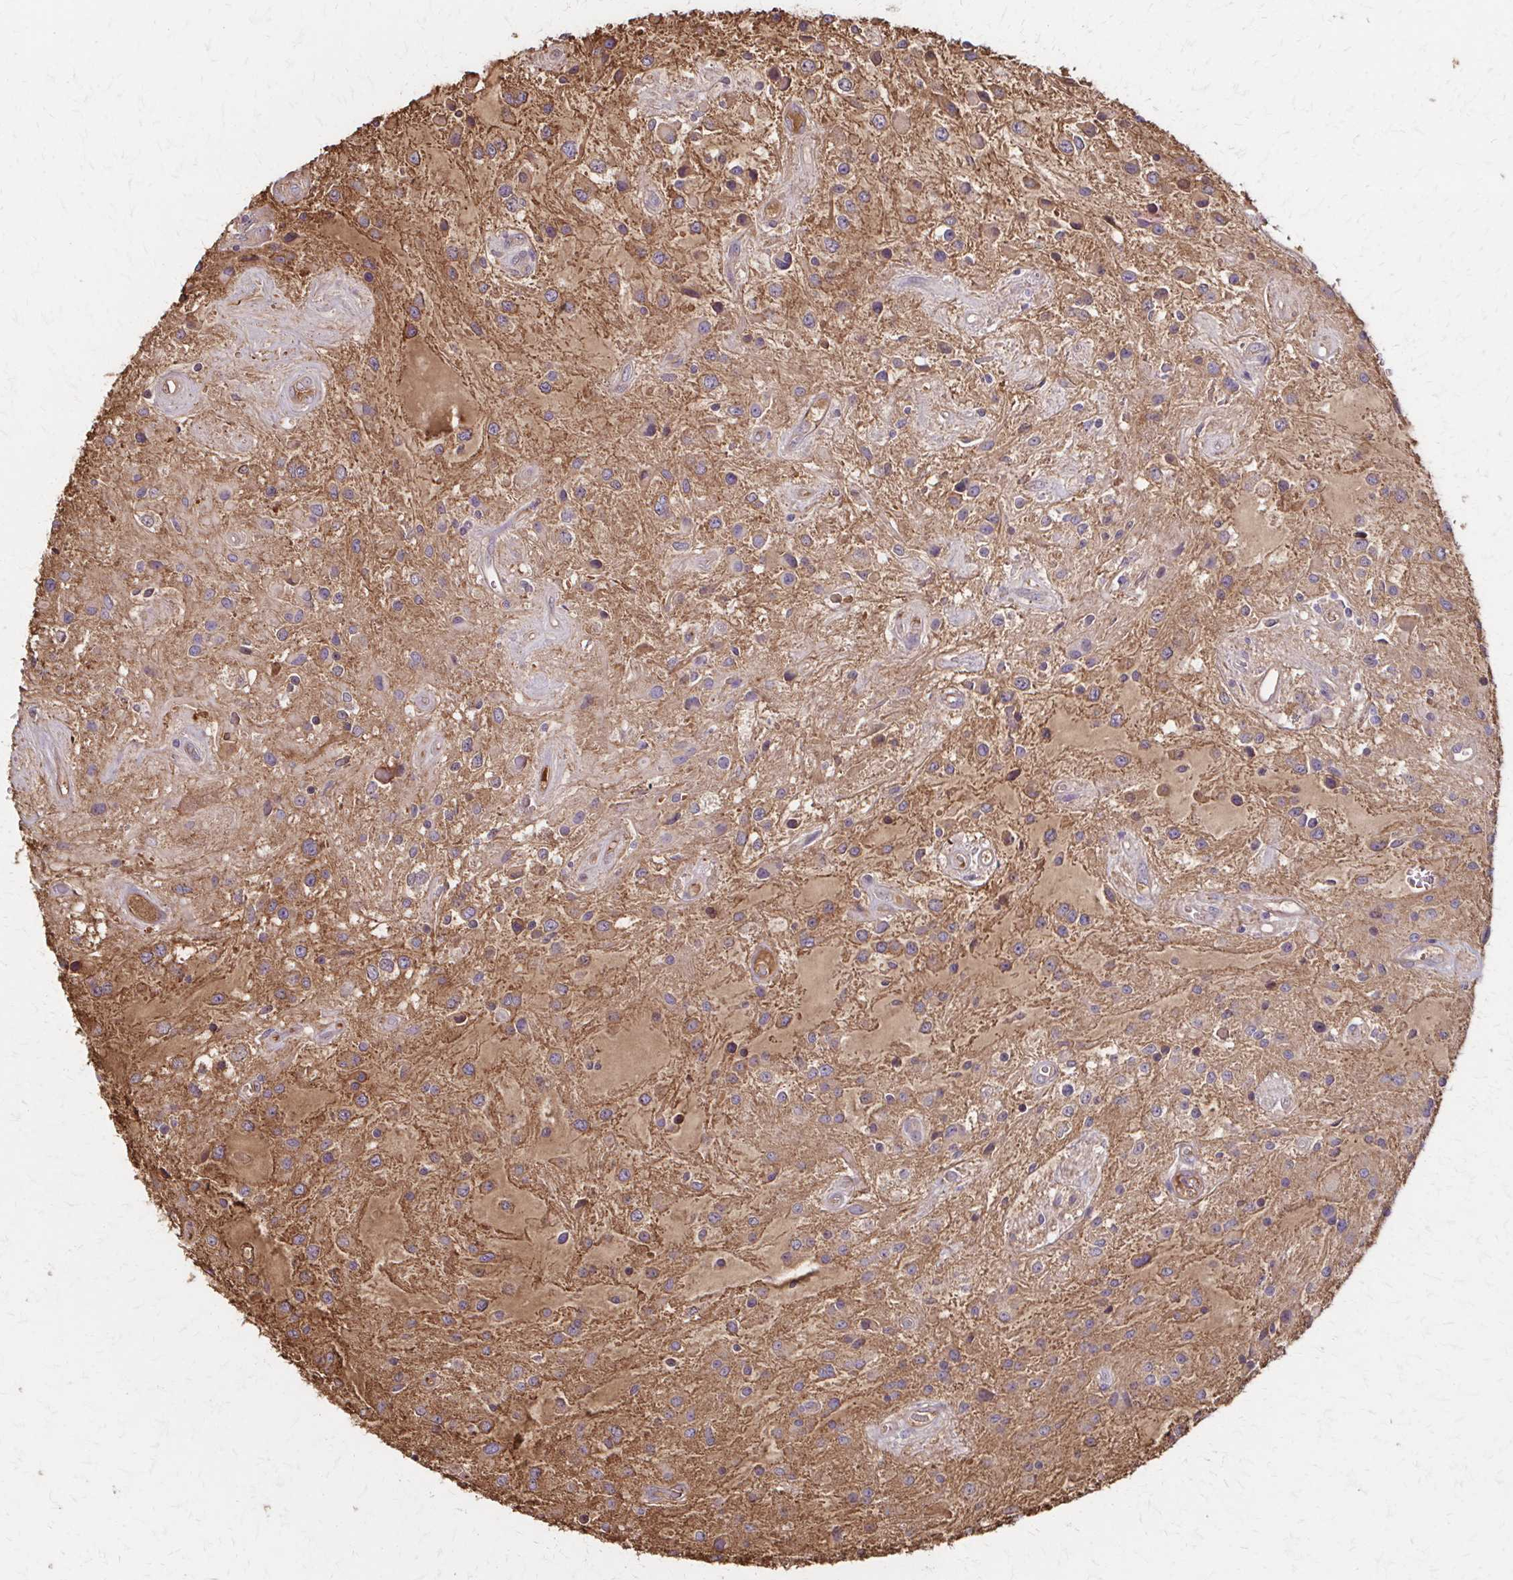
{"staining": {"intensity": "moderate", "quantity": ">75%", "location": "cytoplasmic/membranous"}, "tissue": "glioma", "cell_type": "Tumor cells", "image_type": "cancer", "snomed": [{"axis": "morphology", "description": "Glioma, malignant, Low grade"}, {"axis": "topography", "description": "Cerebellum"}], "caption": "IHC image of glioma stained for a protein (brown), which displays medium levels of moderate cytoplasmic/membranous staining in approximately >75% of tumor cells.", "gene": "IL18BP", "patient": {"sex": "female", "age": 14}}